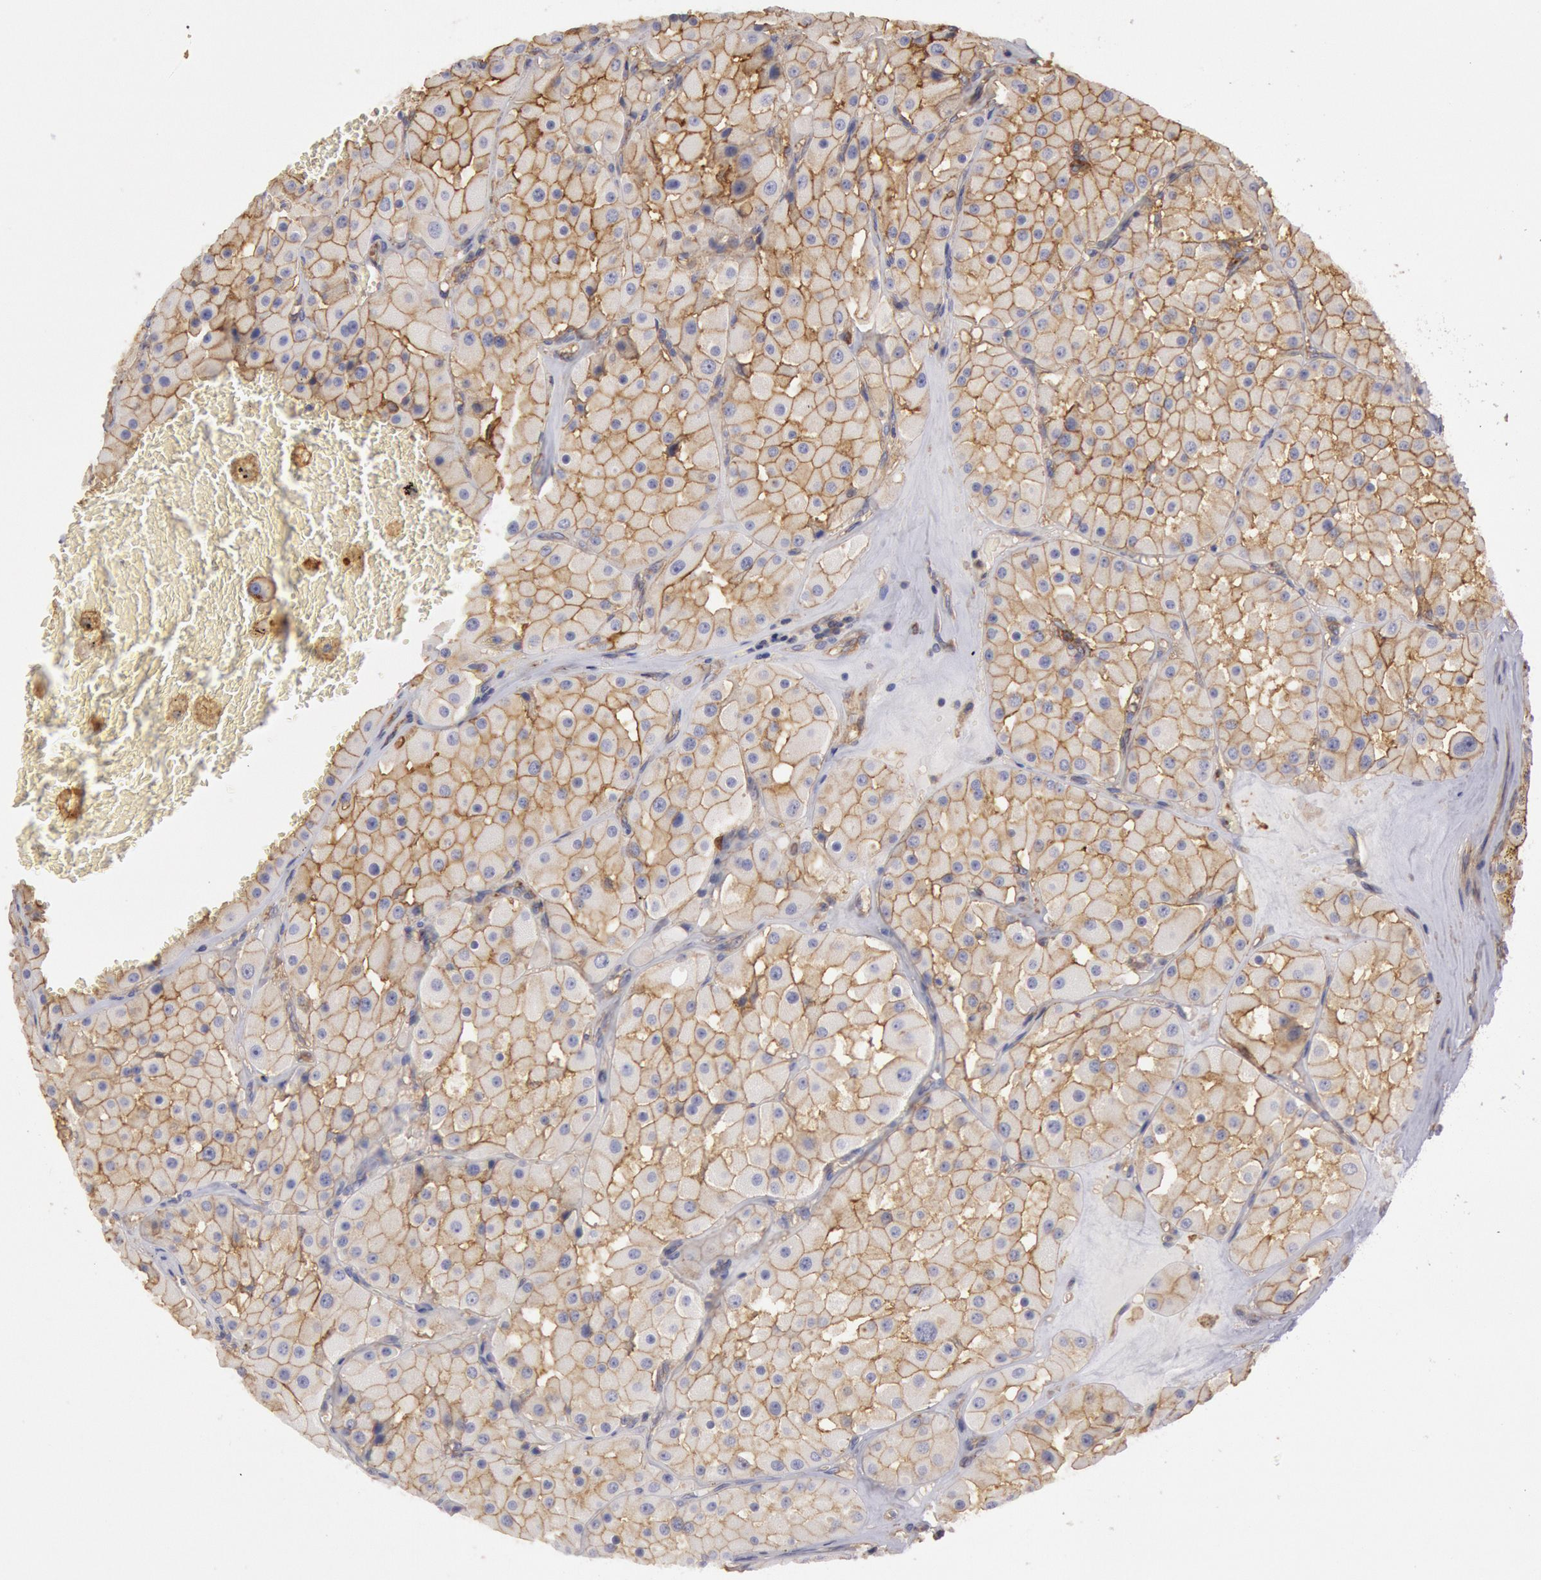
{"staining": {"intensity": "moderate", "quantity": ">75%", "location": "cytoplasmic/membranous"}, "tissue": "renal cancer", "cell_type": "Tumor cells", "image_type": "cancer", "snomed": [{"axis": "morphology", "description": "Adenocarcinoma, uncertain malignant potential"}, {"axis": "topography", "description": "Kidney"}], "caption": "Immunohistochemistry of human adenocarcinoma,  uncertain malignant potential (renal) reveals medium levels of moderate cytoplasmic/membranous expression in approximately >75% of tumor cells.", "gene": "SNAP23", "patient": {"sex": "male", "age": 63}}